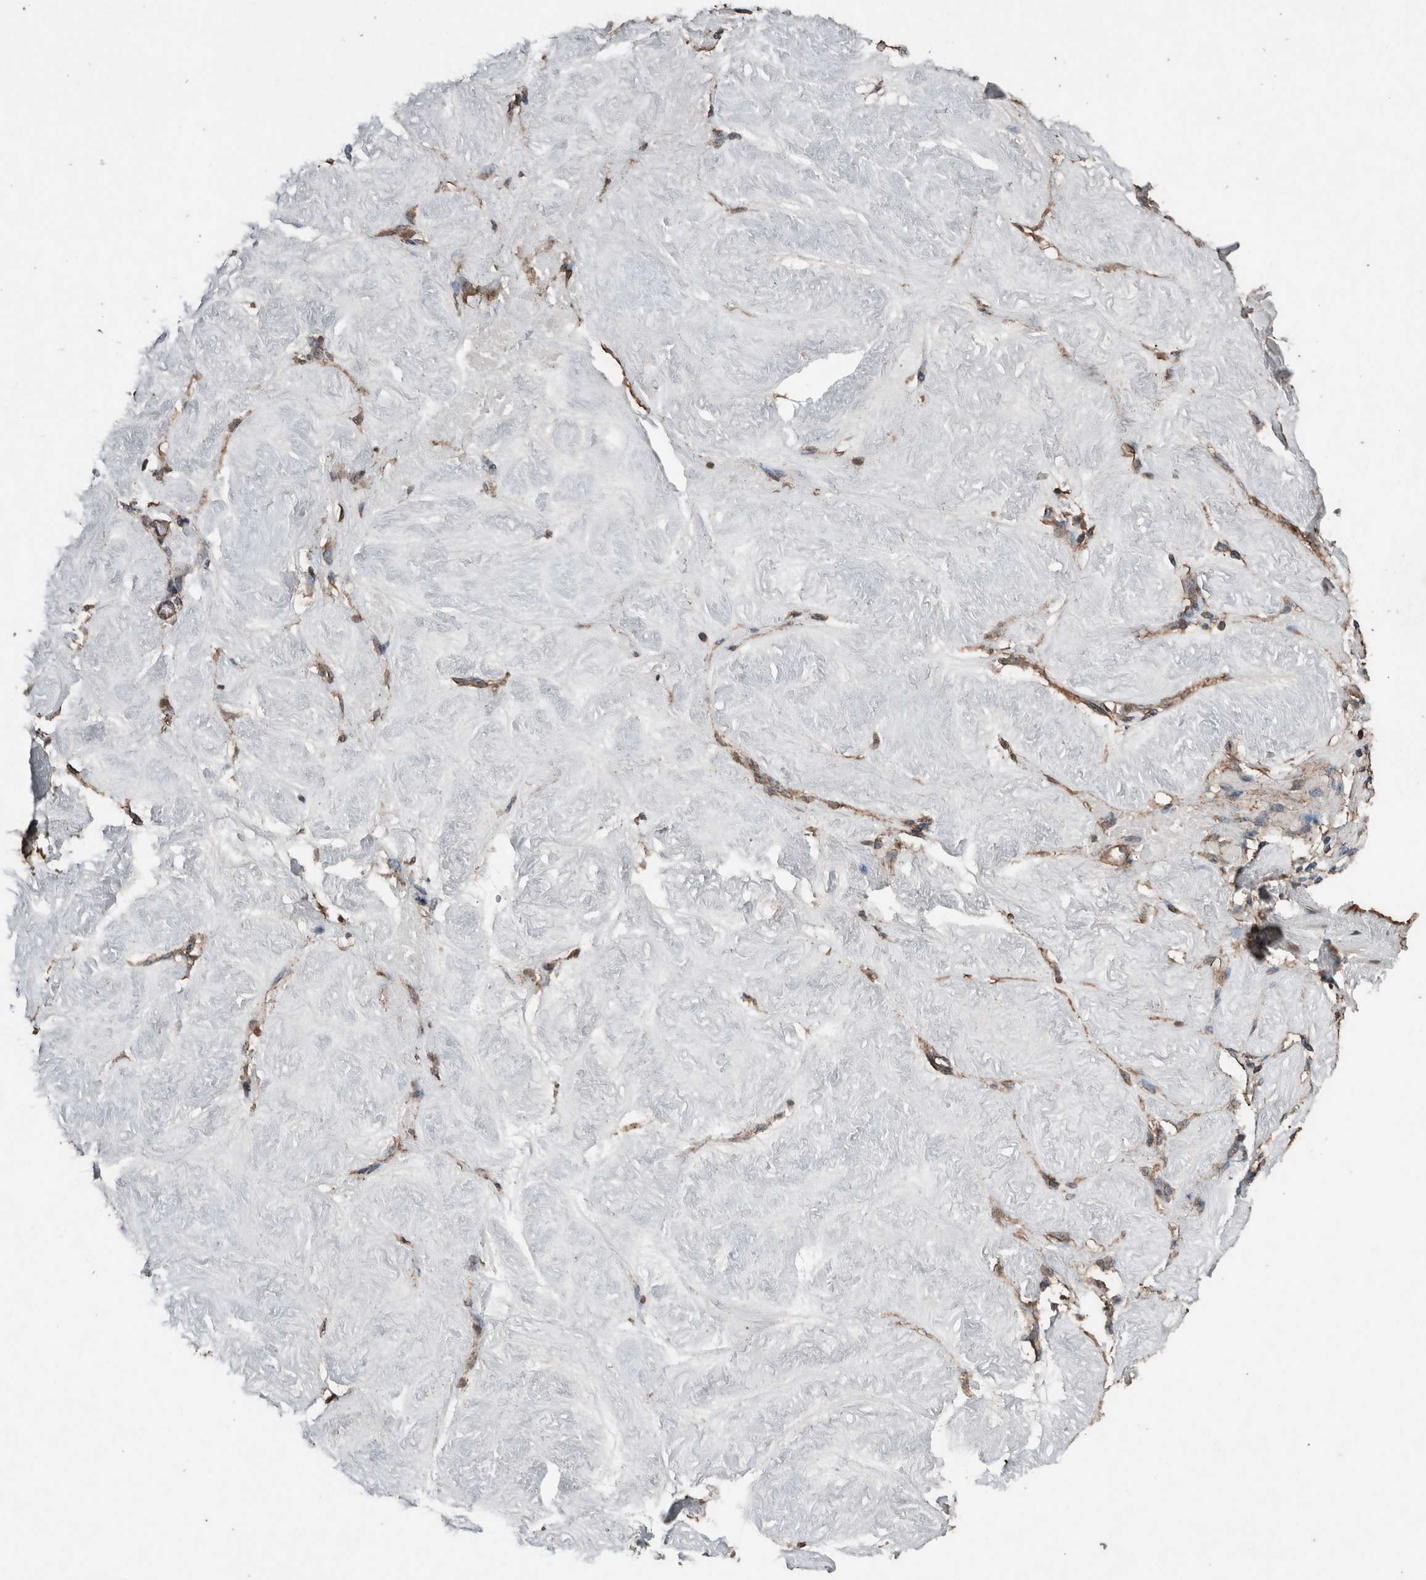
{"staining": {"intensity": "weak", "quantity": ">75%", "location": "cytoplasmic/membranous"}, "tissue": "adipose tissue", "cell_type": "Adipocytes", "image_type": "normal", "snomed": [{"axis": "morphology", "description": "Normal tissue, NOS"}, {"axis": "topography", "description": "Vascular tissue"}, {"axis": "topography", "description": "Fallopian tube"}, {"axis": "topography", "description": "Ovary"}], "caption": "Immunohistochemical staining of normal human adipose tissue exhibits >75% levels of weak cytoplasmic/membranous protein staining in approximately >75% of adipocytes. The protein is stained brown, and the nuclei are stained in blue (DAB (3,3'-diaminobenzidine) IHC with brightfield microscopy, high magnification).", "gene": "S100A10", "patient": {"sex": "female", "age": 67}}